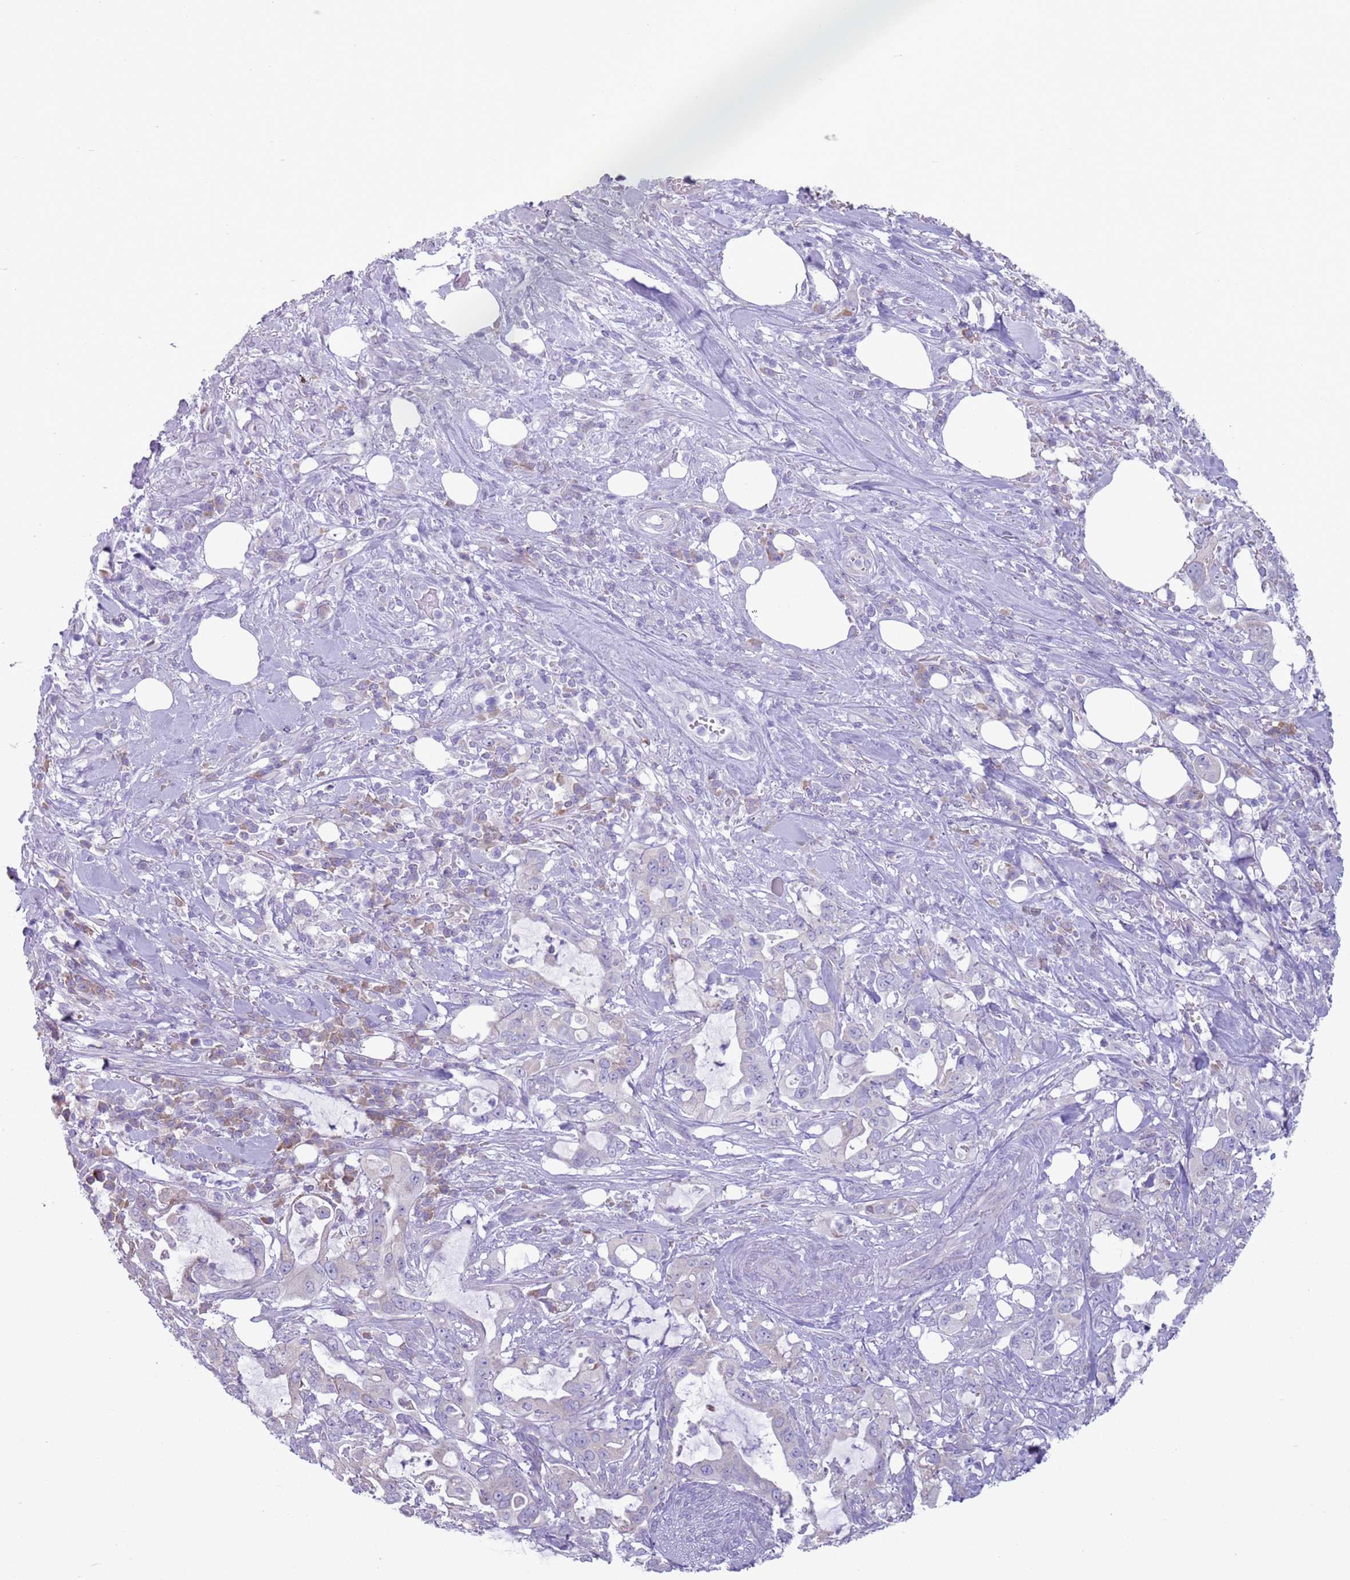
{"staining": {"intensity": "negative", "quantity": "none", "location": "none"}, "tissue": "pancreatic cancer", "cell_type": "Tumor cells", "image_type": "cancer", "snomed": [{"axis": "morphology", "description": "Adenocarcinoma, NOS"}, {"axis": "topography", "description": "Pancreas"}], "caption": "This photomicrograph is of adenocarcinoma (pancreatic) stained with immunohistochemistry (IHC) to label a protein in brown with the nuclei are counter-stained blue. There is no expression in tumor cells.", "gene": "HYOU1", "patient": {"sex": "female", "age": 61}}